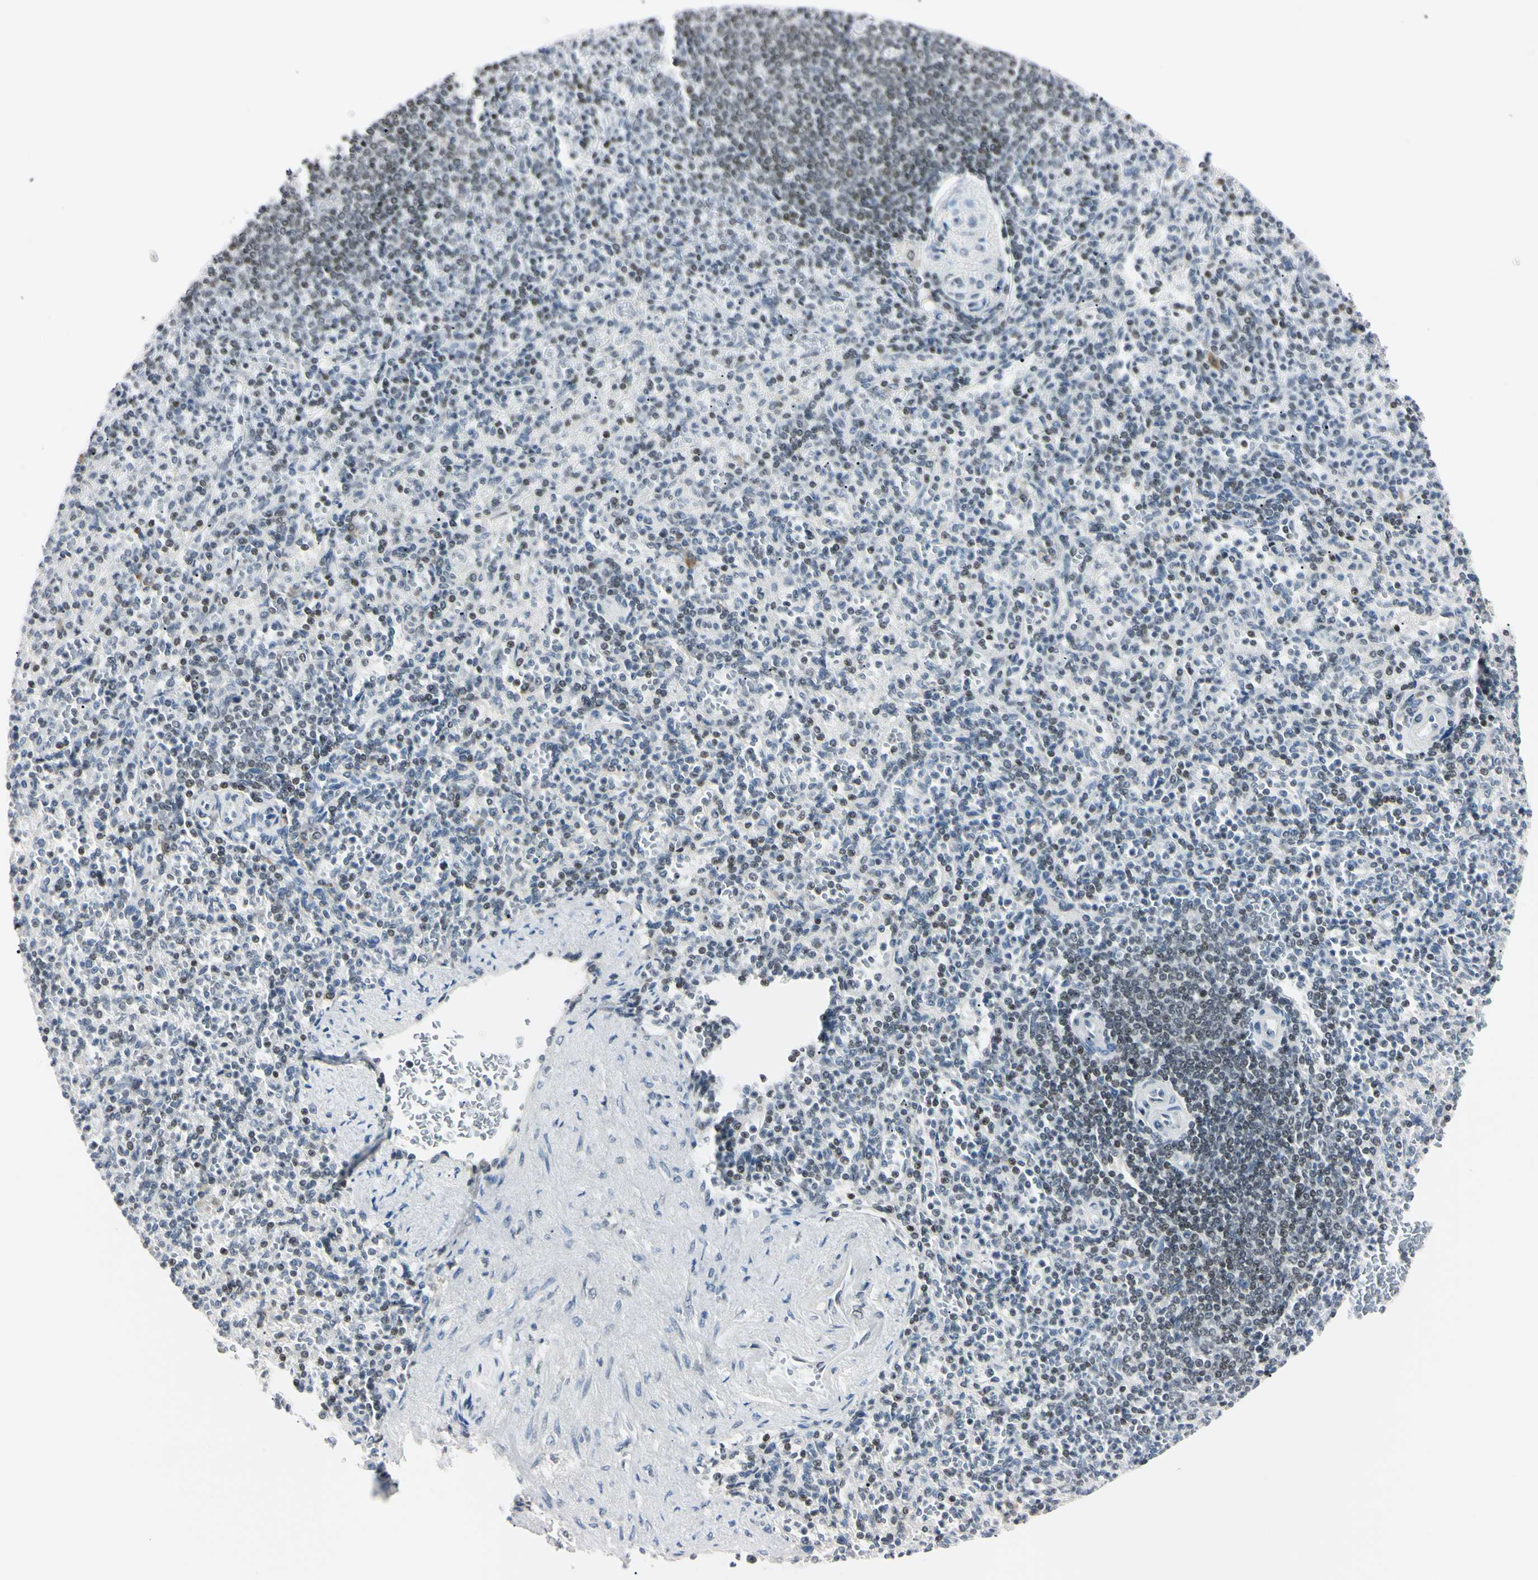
{"staining": {"intensity": "negative", "quantity": "none", "location": "none"}, "tissue": "spleen", "cell_type": "Cells in red pulp", "image_type": "normal", "snomed": [{"axis": "morphology", "description": "Normal tissue, NOS"}, {"axis": "topography", "description": "Spleen"}], "caption": "The IHC photomicrograph has no significant positivity in cells in red pulp of spleen.", "gene": "C1orf174", "patient": {"sex": "female", "age": 74}}